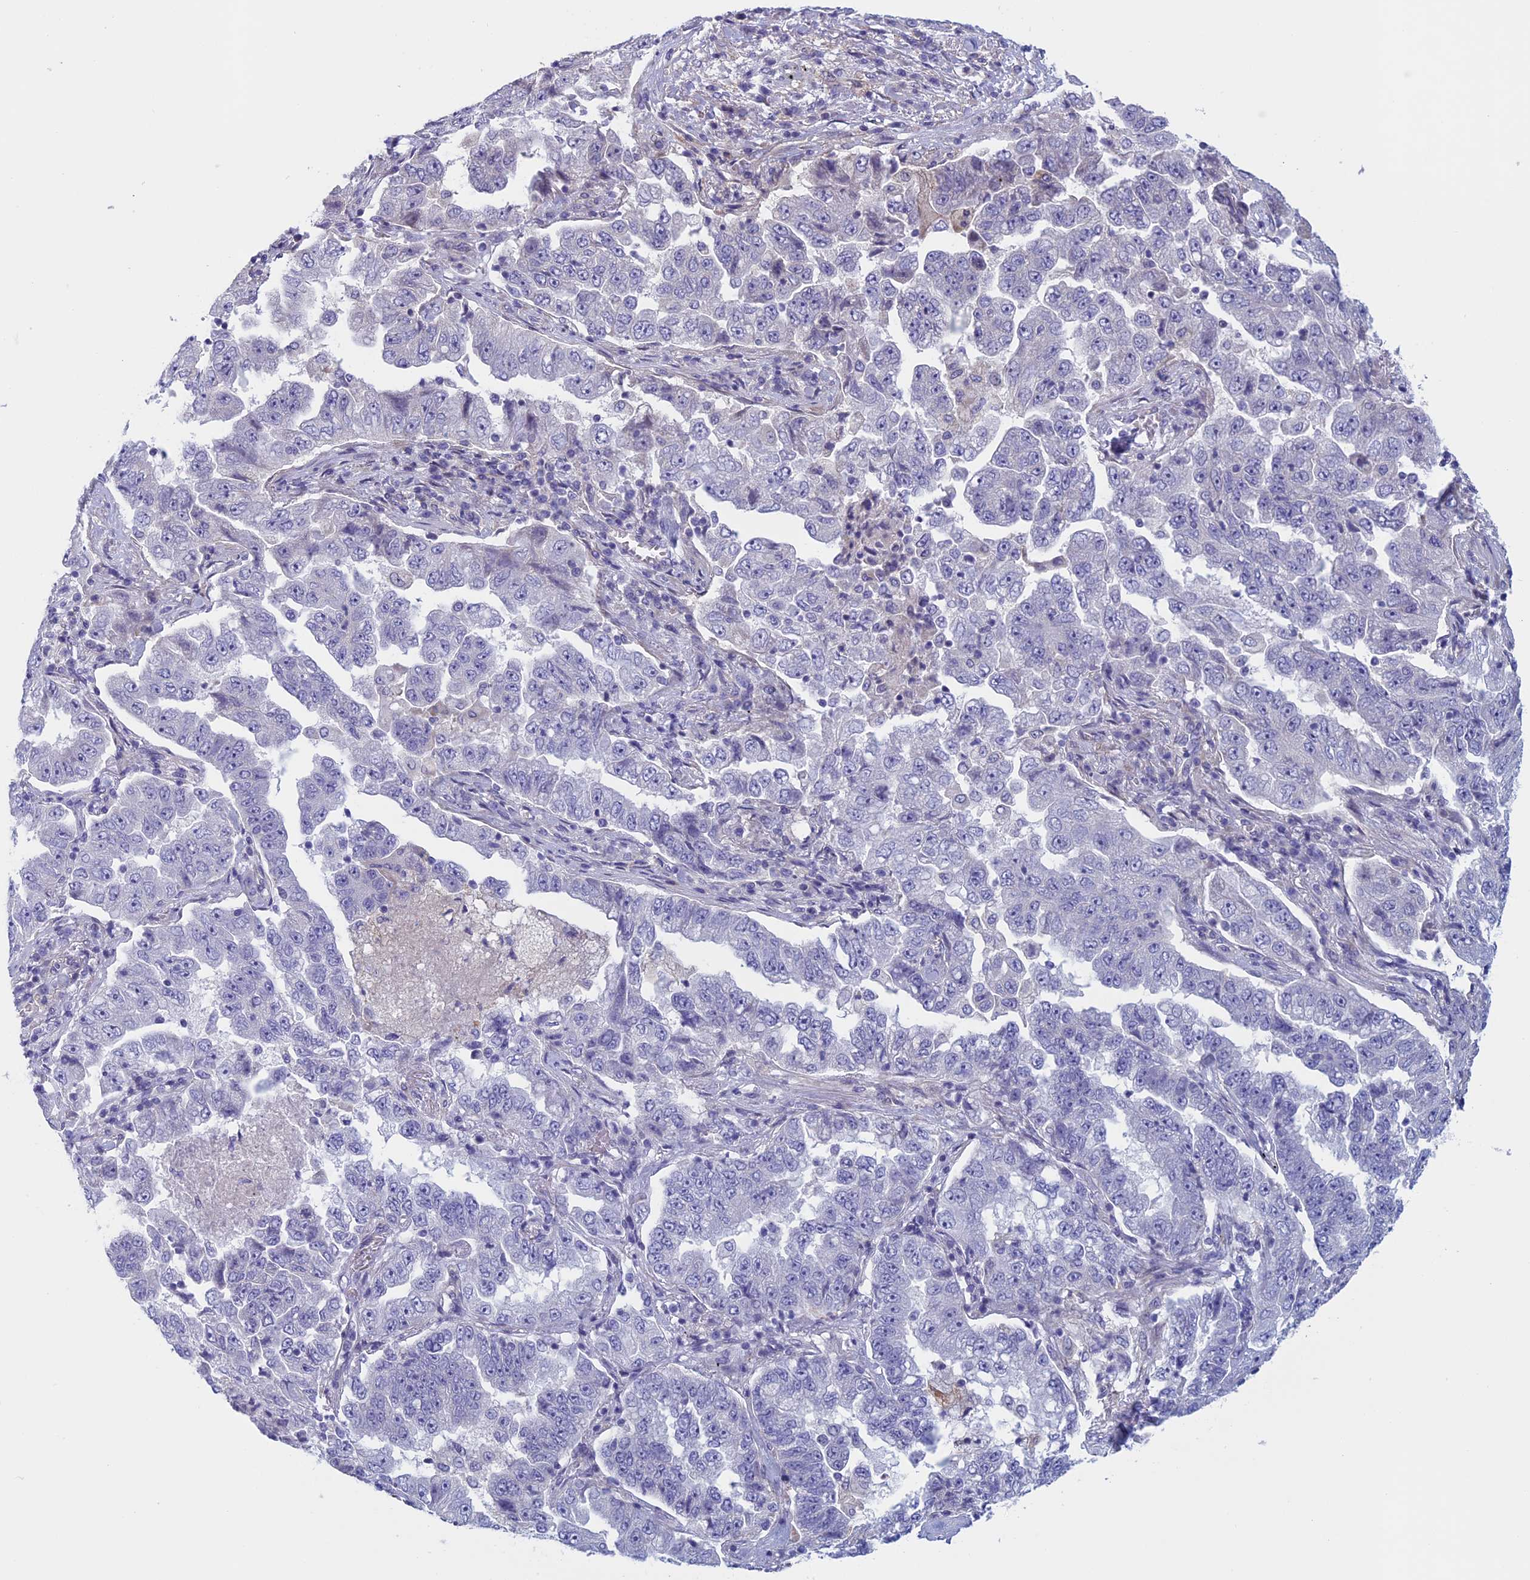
{"staining": {"intensity": "negative", "quantity": "none", "location": "none"}, "tissue": "lung cancer", "cell_type": "Tumor cells", "image_type": "cancer", "snomed": [{"axis": "morphology", "description": "Adenocarcinoma, NOS"}, {"axis": "topography", "description": "Lung"}], "caption": "The histopathology image shows no staining of tumor cells in adenocarcinoma (lung).", "gene": "CNOT6L", "patient": {"sex": "female", "age": 51}}